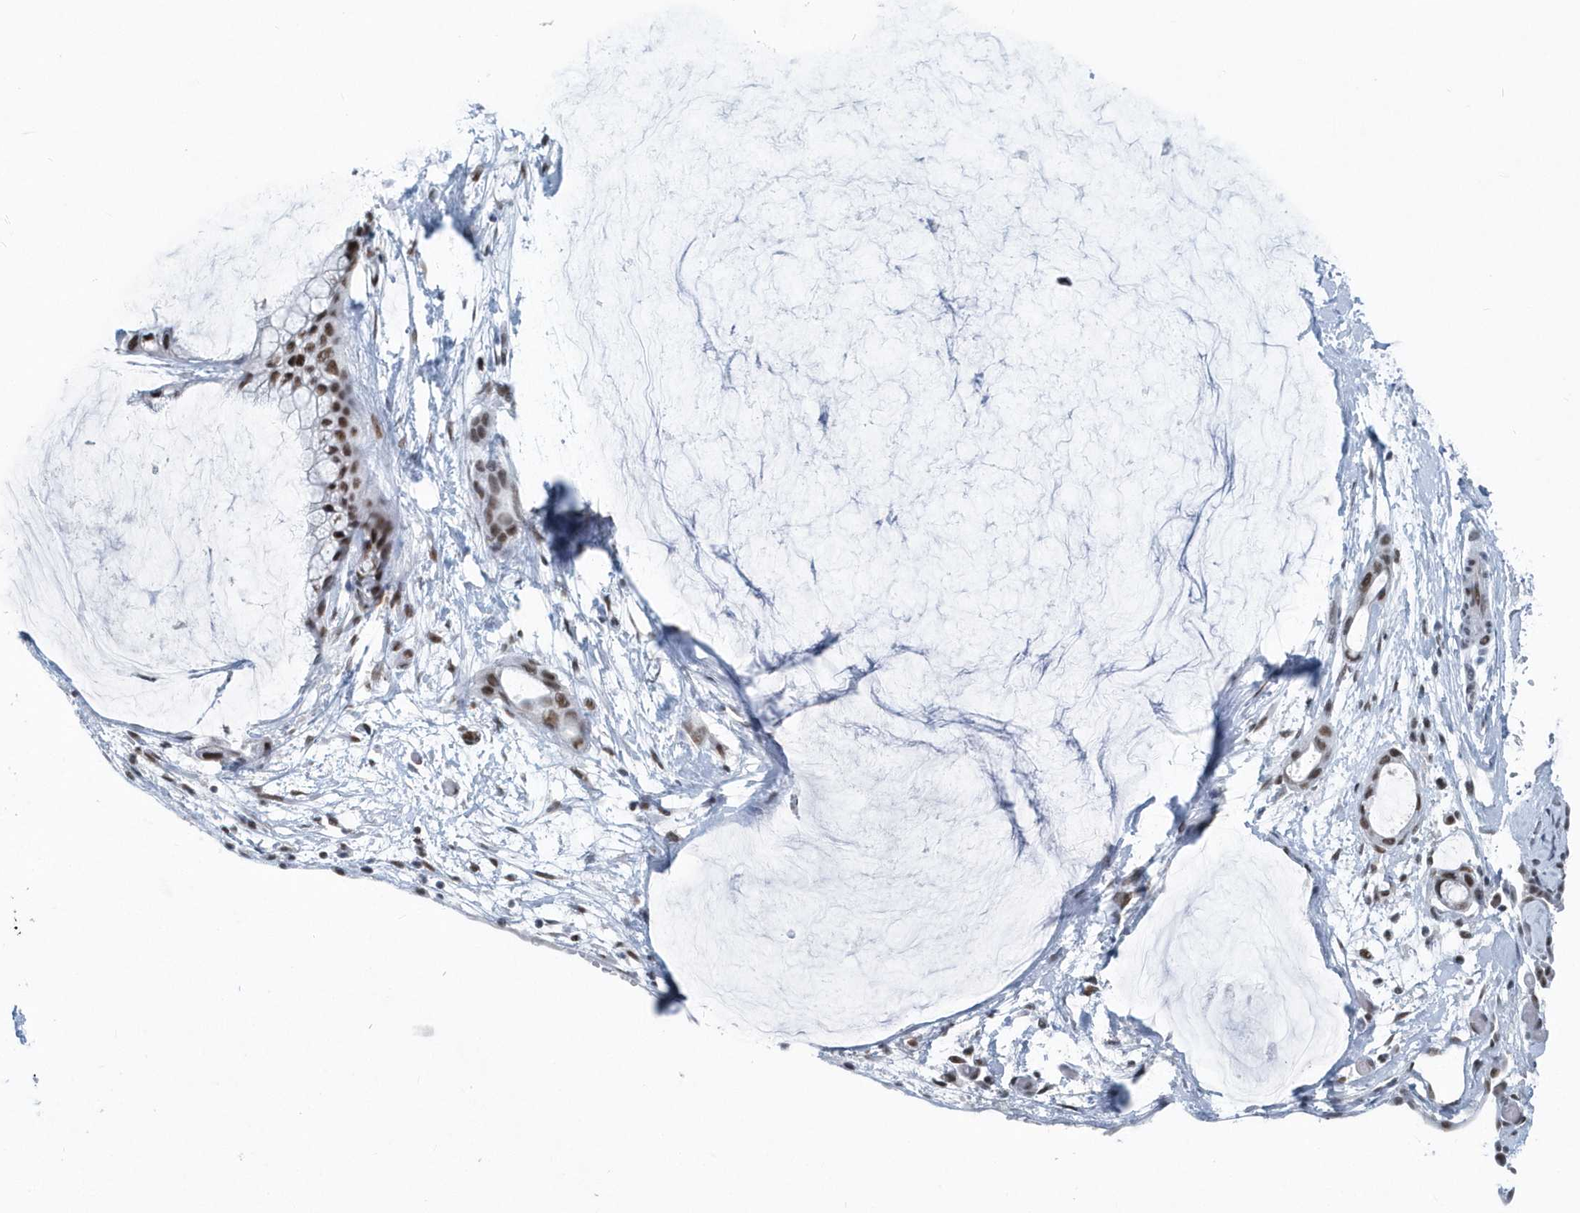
{"staining": {"intensity": "moderate", "quantity": ">75%", "location": "nuclear"}, "tissue": "ovarian cancer", "cell_type": "Tumor cells", "image_type": "cancer", "snomed": [{"axis": "morphology", "description": "Cystadenocarcinoma, mucinous, NOS"}, {"axis": "topography", "description": "Ovary"}], "caption": "This is an image of IHC staining of ovarian cancer, which shows moderate positivity in the nuclear of tumor cells.", "gene": "FIP1L1", "patient": {"sex": "female", "age": 39}}